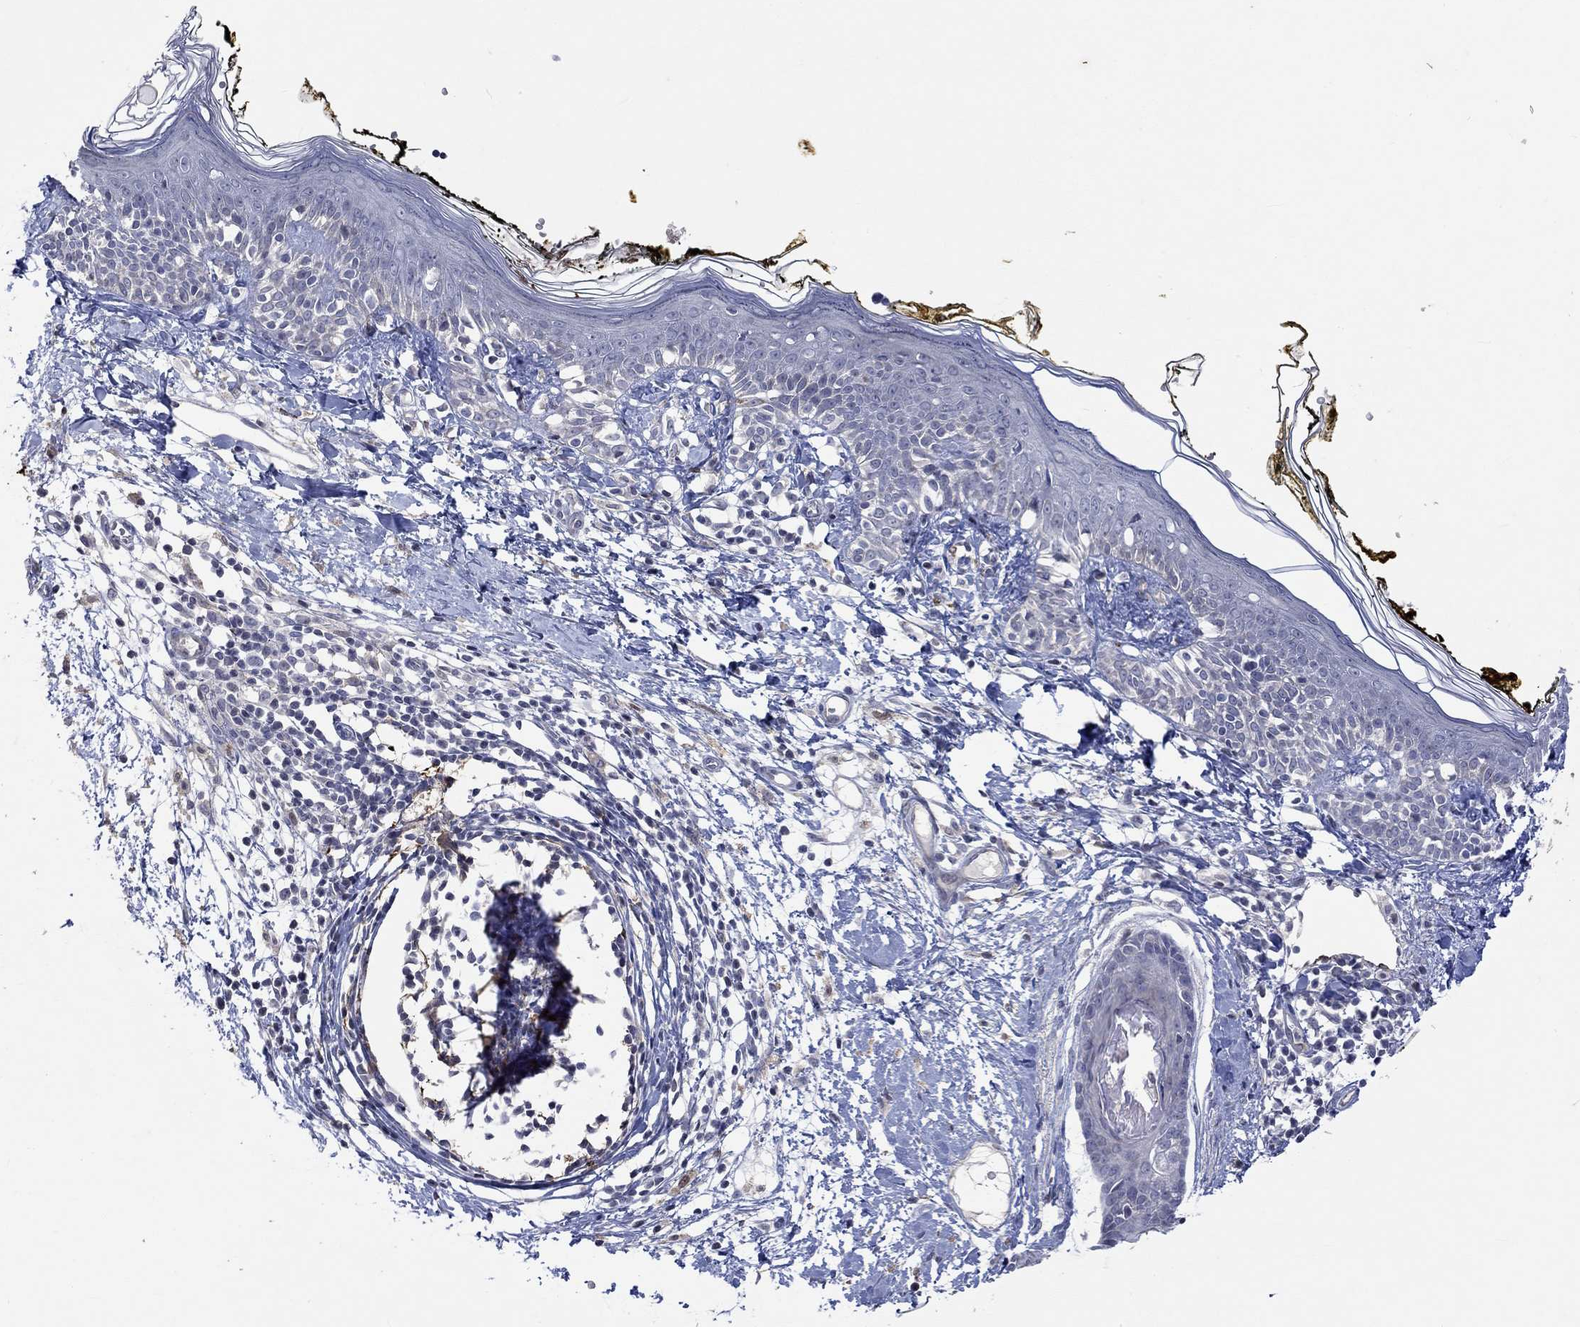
{"staining": {"intensity": "negative", "quantity": "none", "location": "none"}, "tissue": "skin", "cell_type": "Fibroblasts", "image_type": "normal", "snomed": [{"axis": "morphology", "description": "Normal tissue, NOS"}, {"axis": "topography", "description": "Skin"}], "caption": "Immunohistochemistry image of normal human skin stained for a protein (brown), which reveals no positivity in fibroblasts.", "gene": "TGM2", "patient": {"sex": "male", "age": 76}}